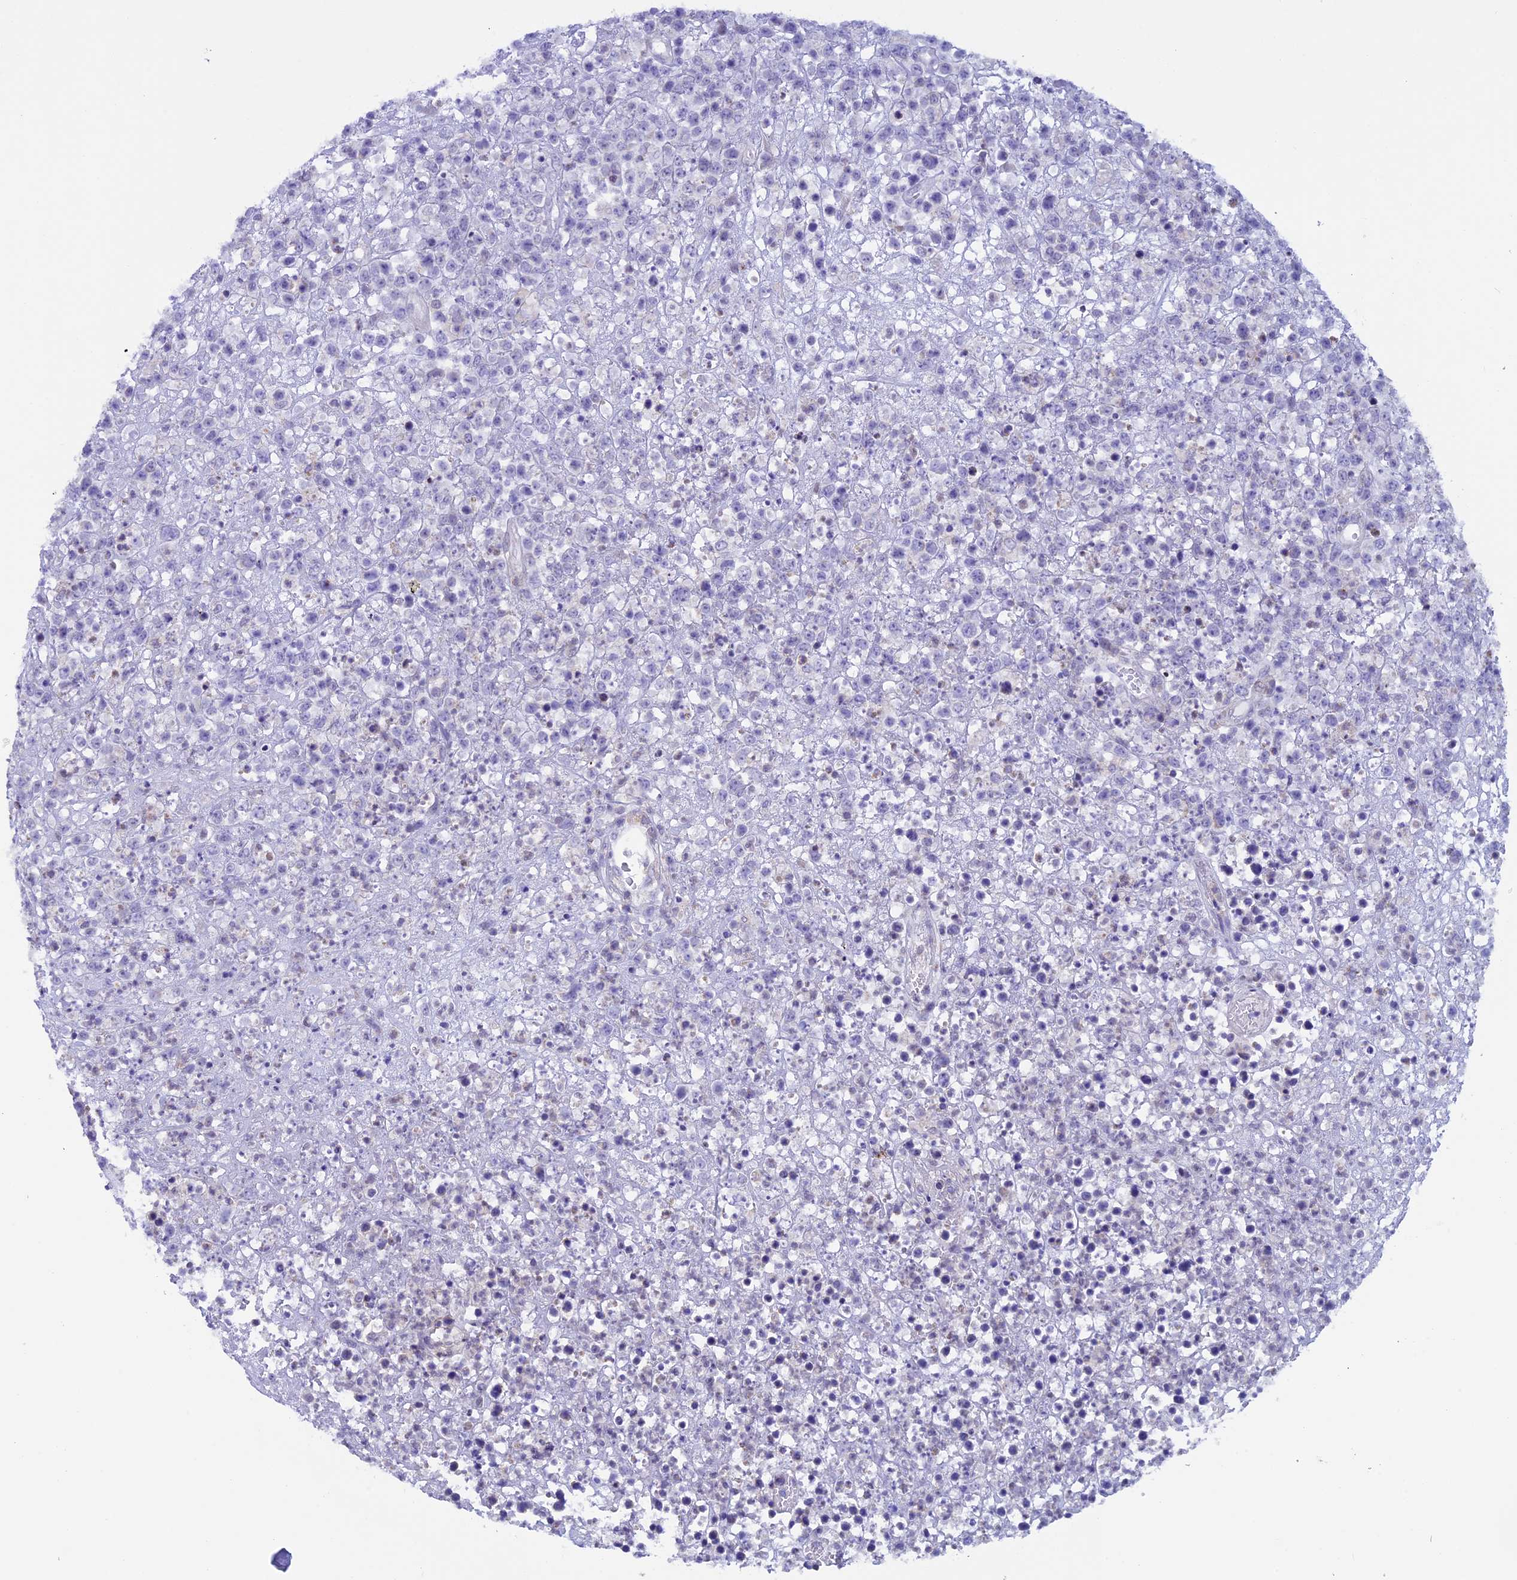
{"staining": {"intensity": "negative", "quantity": "none", "location": "none"}, "tissue": "lymphoma", "cell_type": "Tumor cells", "image_type": "cancer", "snomed": [{"axis": "morphology", "description": "Malignant lymphoma, non-Hodgkin's type, High grade"}, {"axis": "topography", "description": "Colon"}], "caption": "This image is of lymphoma stained with immunohistochemistry (IHC) to label a protein in brown with the nuclei are counter-stained blue. There is no expression in tumor cells.", "gene": "IGSF6", "patient": {"sex": "female", "age": 53}}